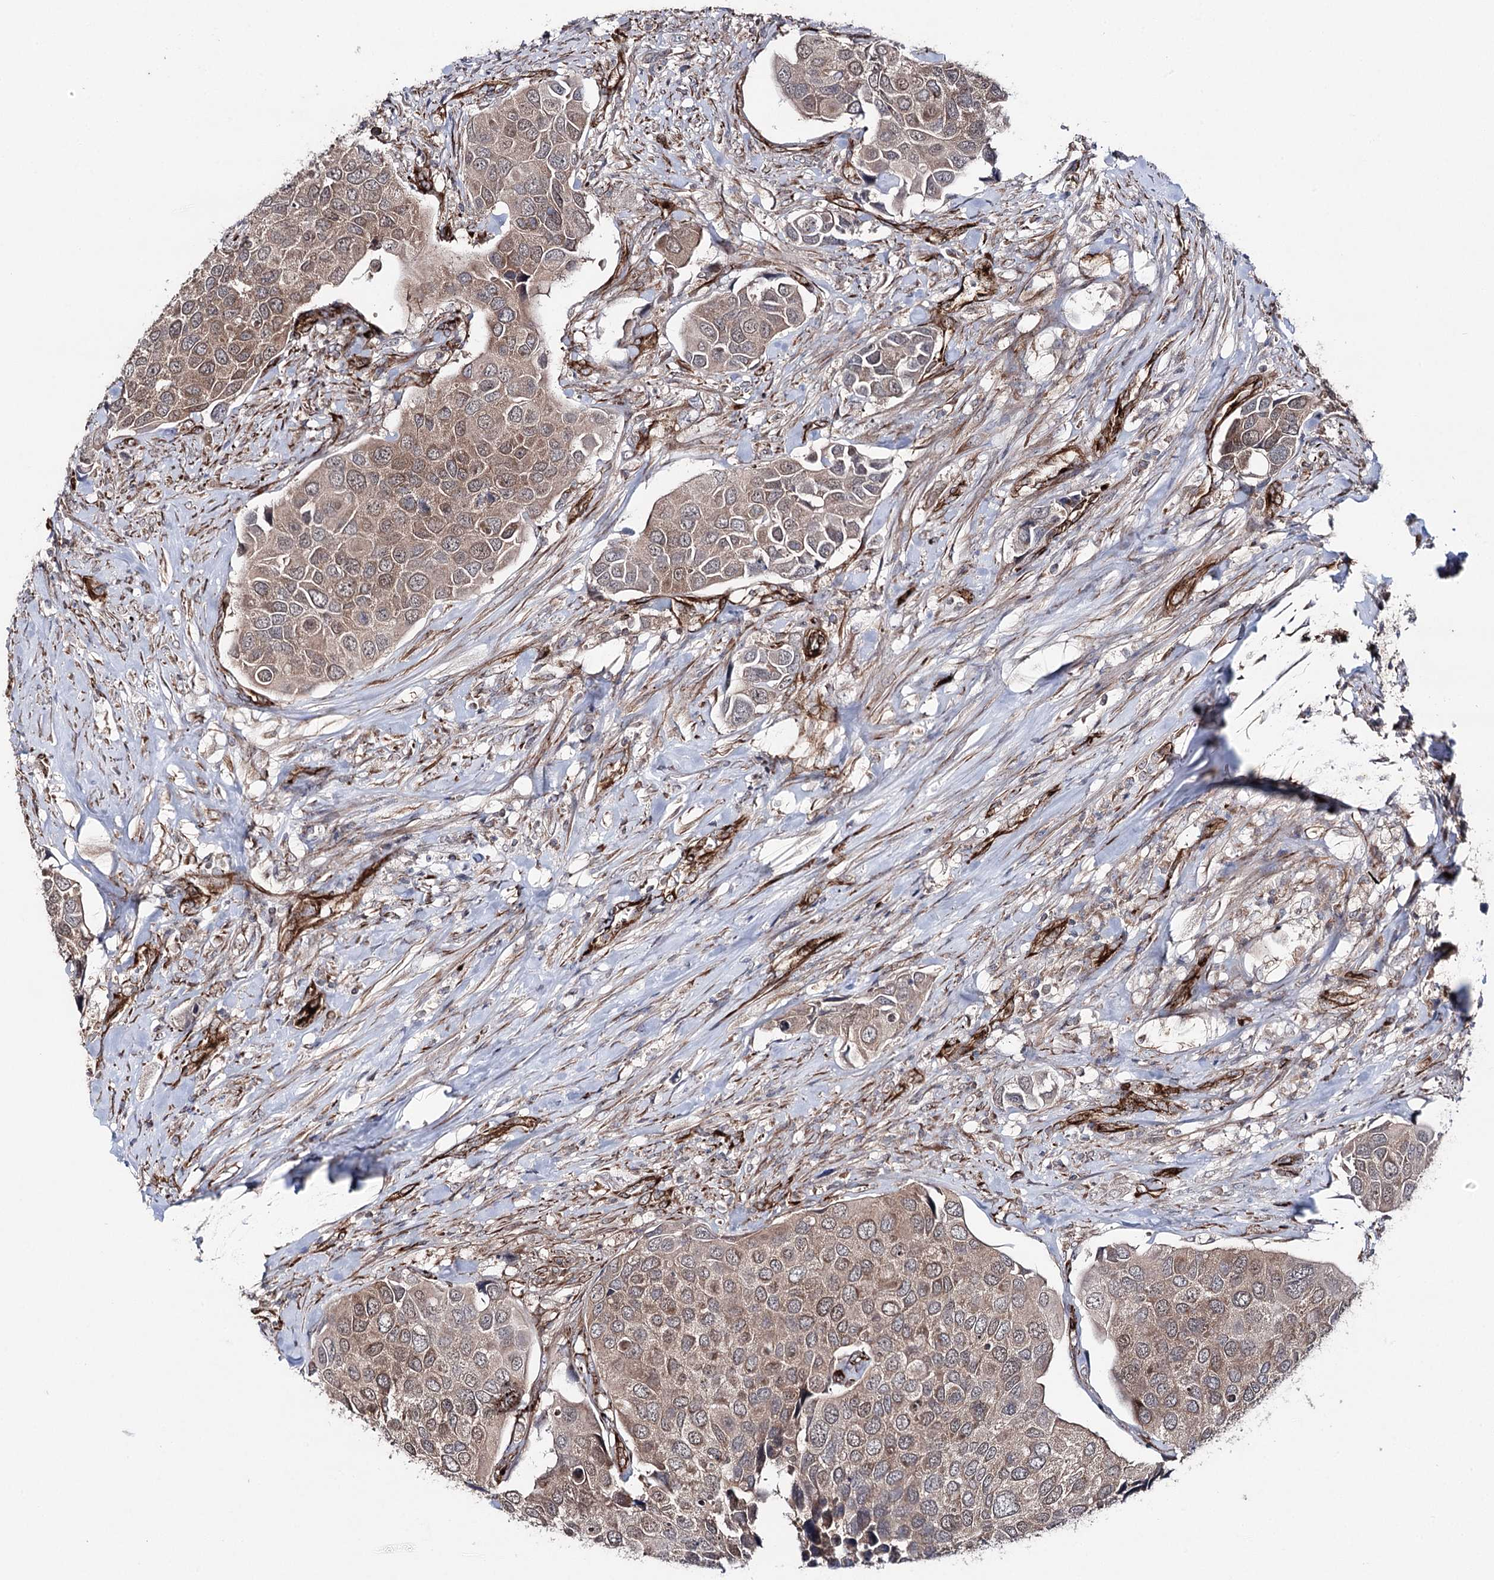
{"staining": {"intensity": "moderate", "quantity": "25%-75%", "location": "cytoplasmic/membranous,nuclear"}, "tissue": "urothelial cancer", "cell_type": "Tumor cells", "image_type": "cancer", "snomed": [{"axis": "morphology", "description": "Urothelial carcinoma, High grade"}, {"axis": "topography", "description": "Urinary bladder"}], "caption": "Urothelial carcinoma (high-grade) tissue shows moderate cytoplasmic/membranous and nuclear staining in about 25%-75% of tumor cells, visualized by immunohistochemistry. Immunohistochemistry stains the protein of interest in brown and the nuclei are stained blue.", "gene": "MIB1", "patient": {"sex": "male", "age": 74}}